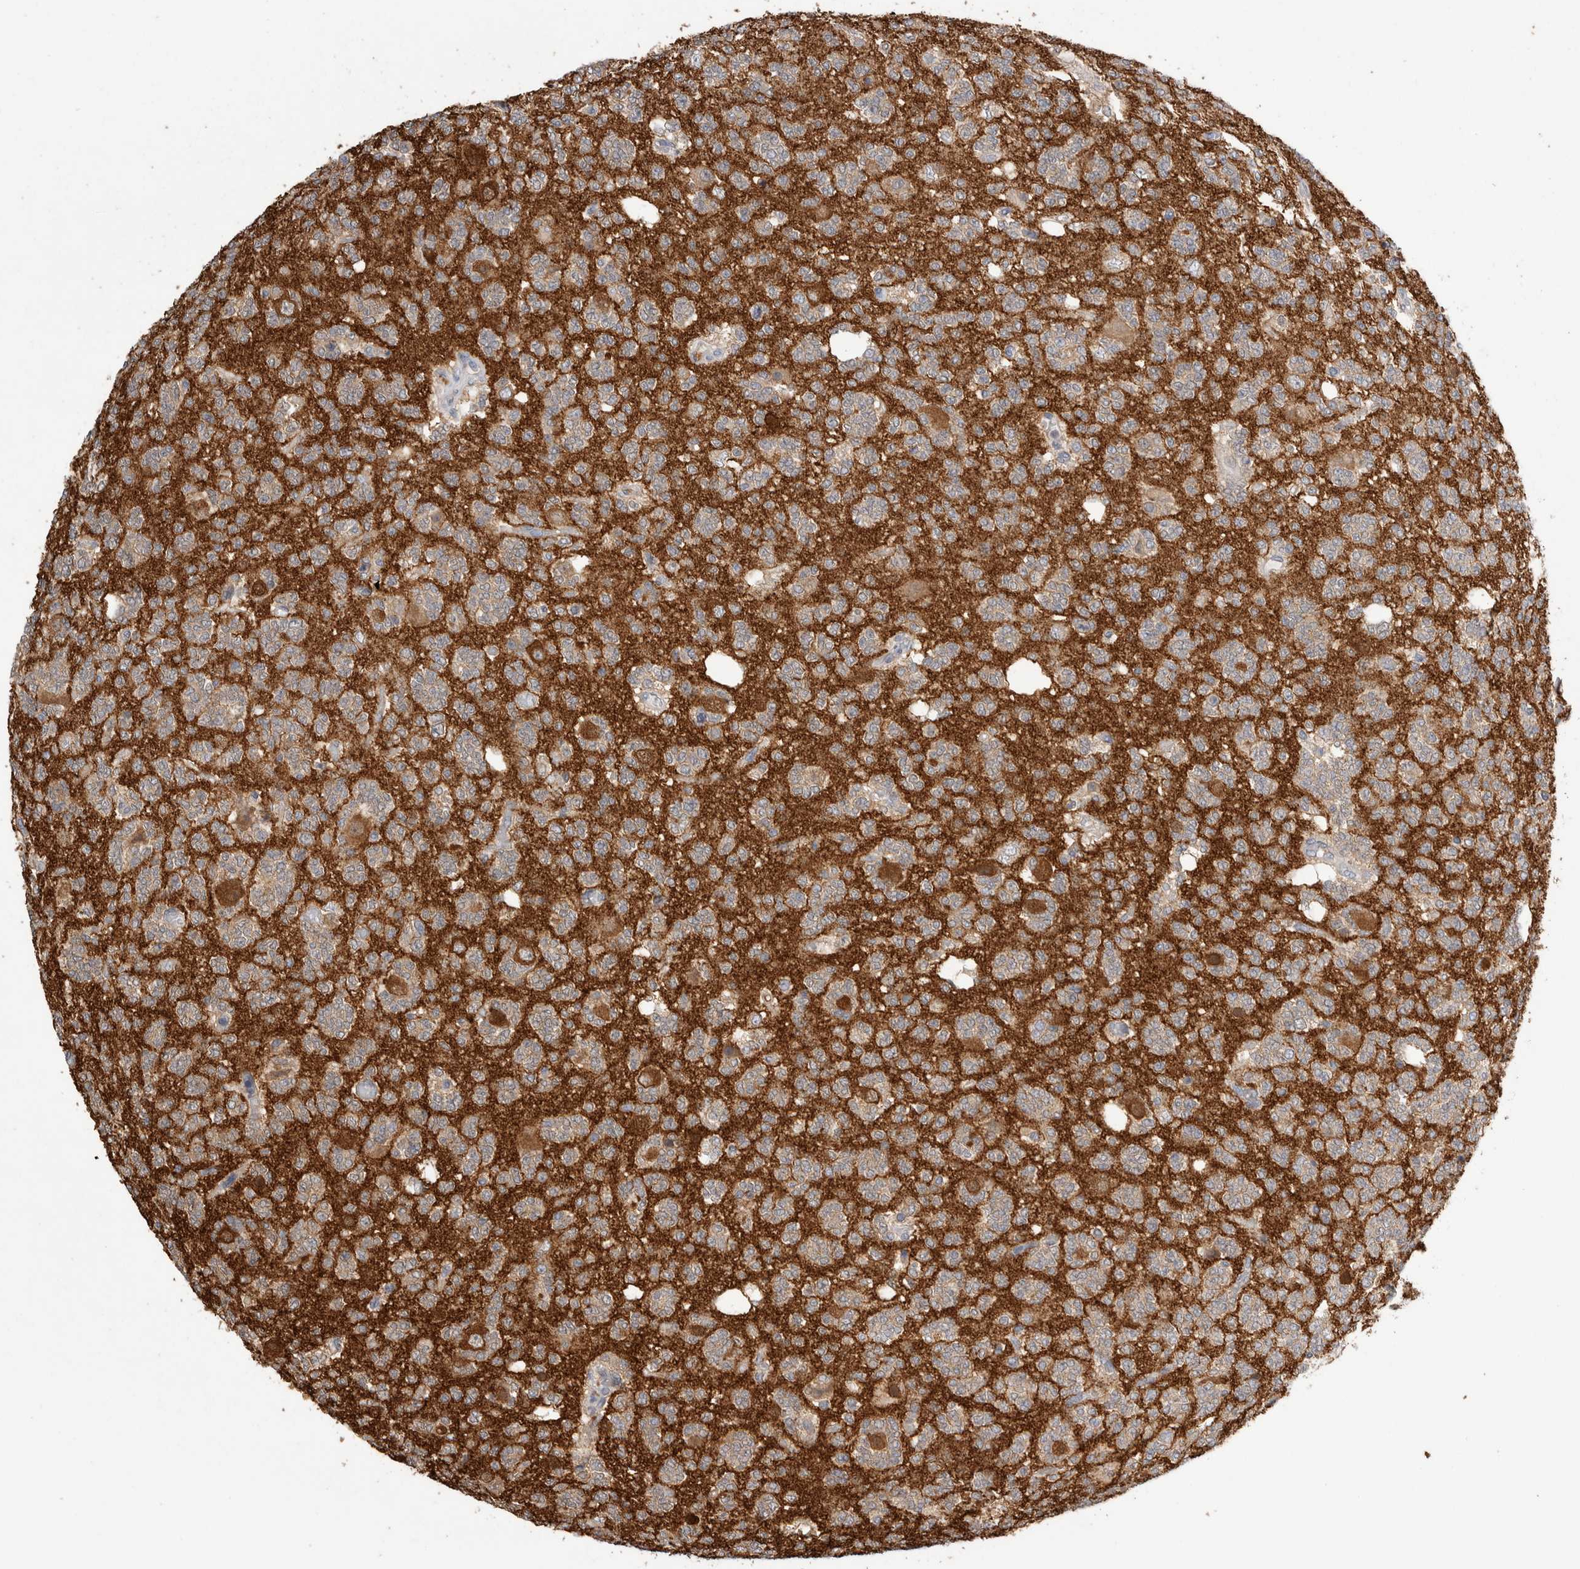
{"staining": {"intensity": "weak", "quantity": ">75%", "location": "cytoplasmic/membranous"}, "tissue": "glioma", "cell_type": "Tumor cells", "image_type": "cancer", "snomed": [{"axis": "morphology", "description": "Glioma, malignant, Low grade"}, {"axis": "topography", "description": "Brain"}], "caption": "IHC (DAB) staining of glioma reveals weak cytoplasmic/membranous protein staining in approximately >75% of tumor cells.", "gene": "PPP3CC", "patient": {"sex": "male", "age": 38}}